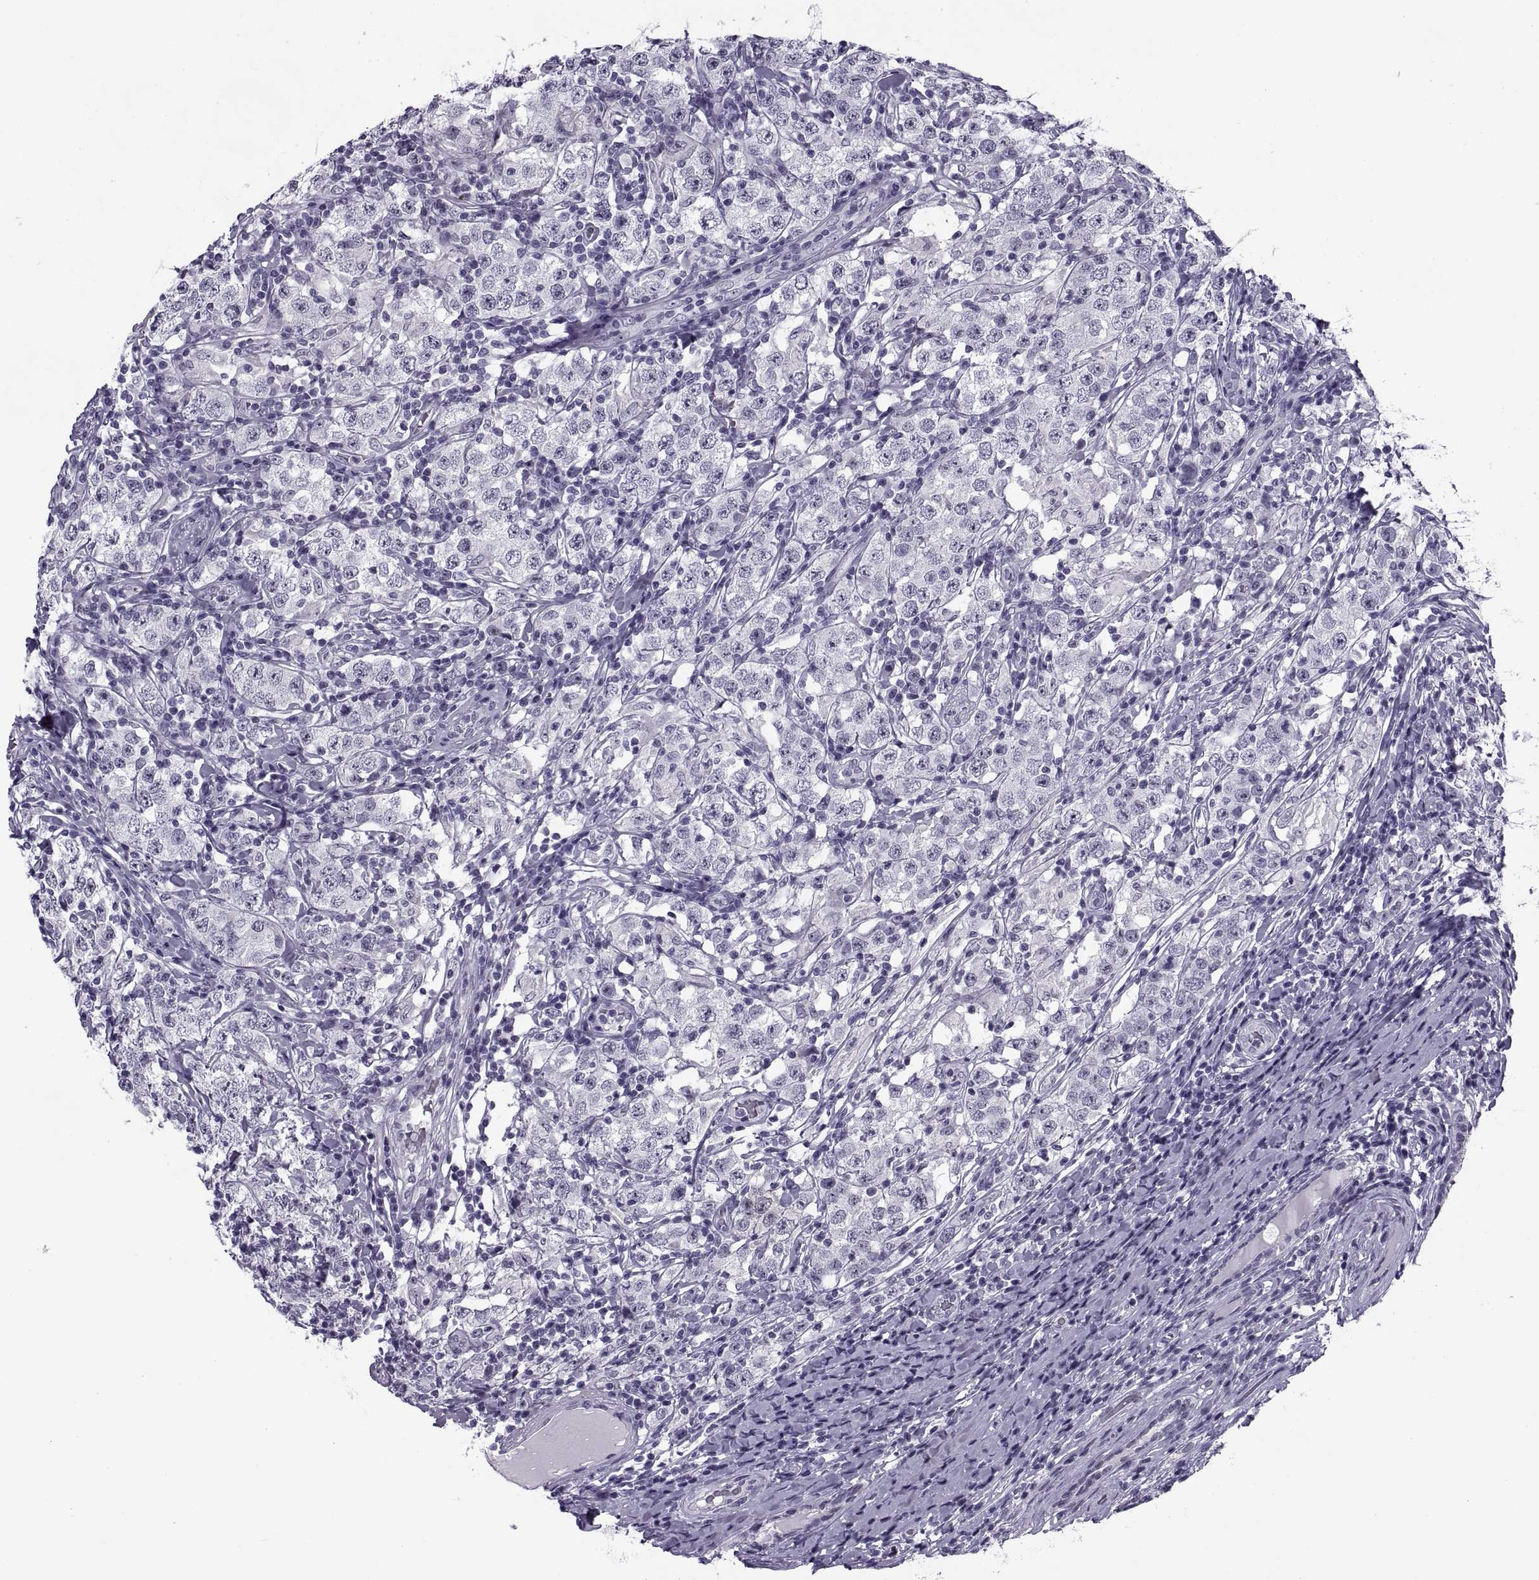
{"staining": {"intensity": "negative", "quantity": "none", "location": "none"}, "tissue": "testis cancer", "cell_type": "Tumor cells", "image_type": "cancer", "snomed": [{"axis": "morphology", "description": "Seminoma, NOS"}, {"axis": "morphology", "description": "Carcinoma, Embryonal, NOS"}, {"axis": "topography", "description": "Testis"}], "caption": "This is a image of immunohistochemistry staining of testis cancer, which shows no positivity in tumor cells.", "gene": "TBC1D3G", "patient": {"sex": "male", "age": 41}}